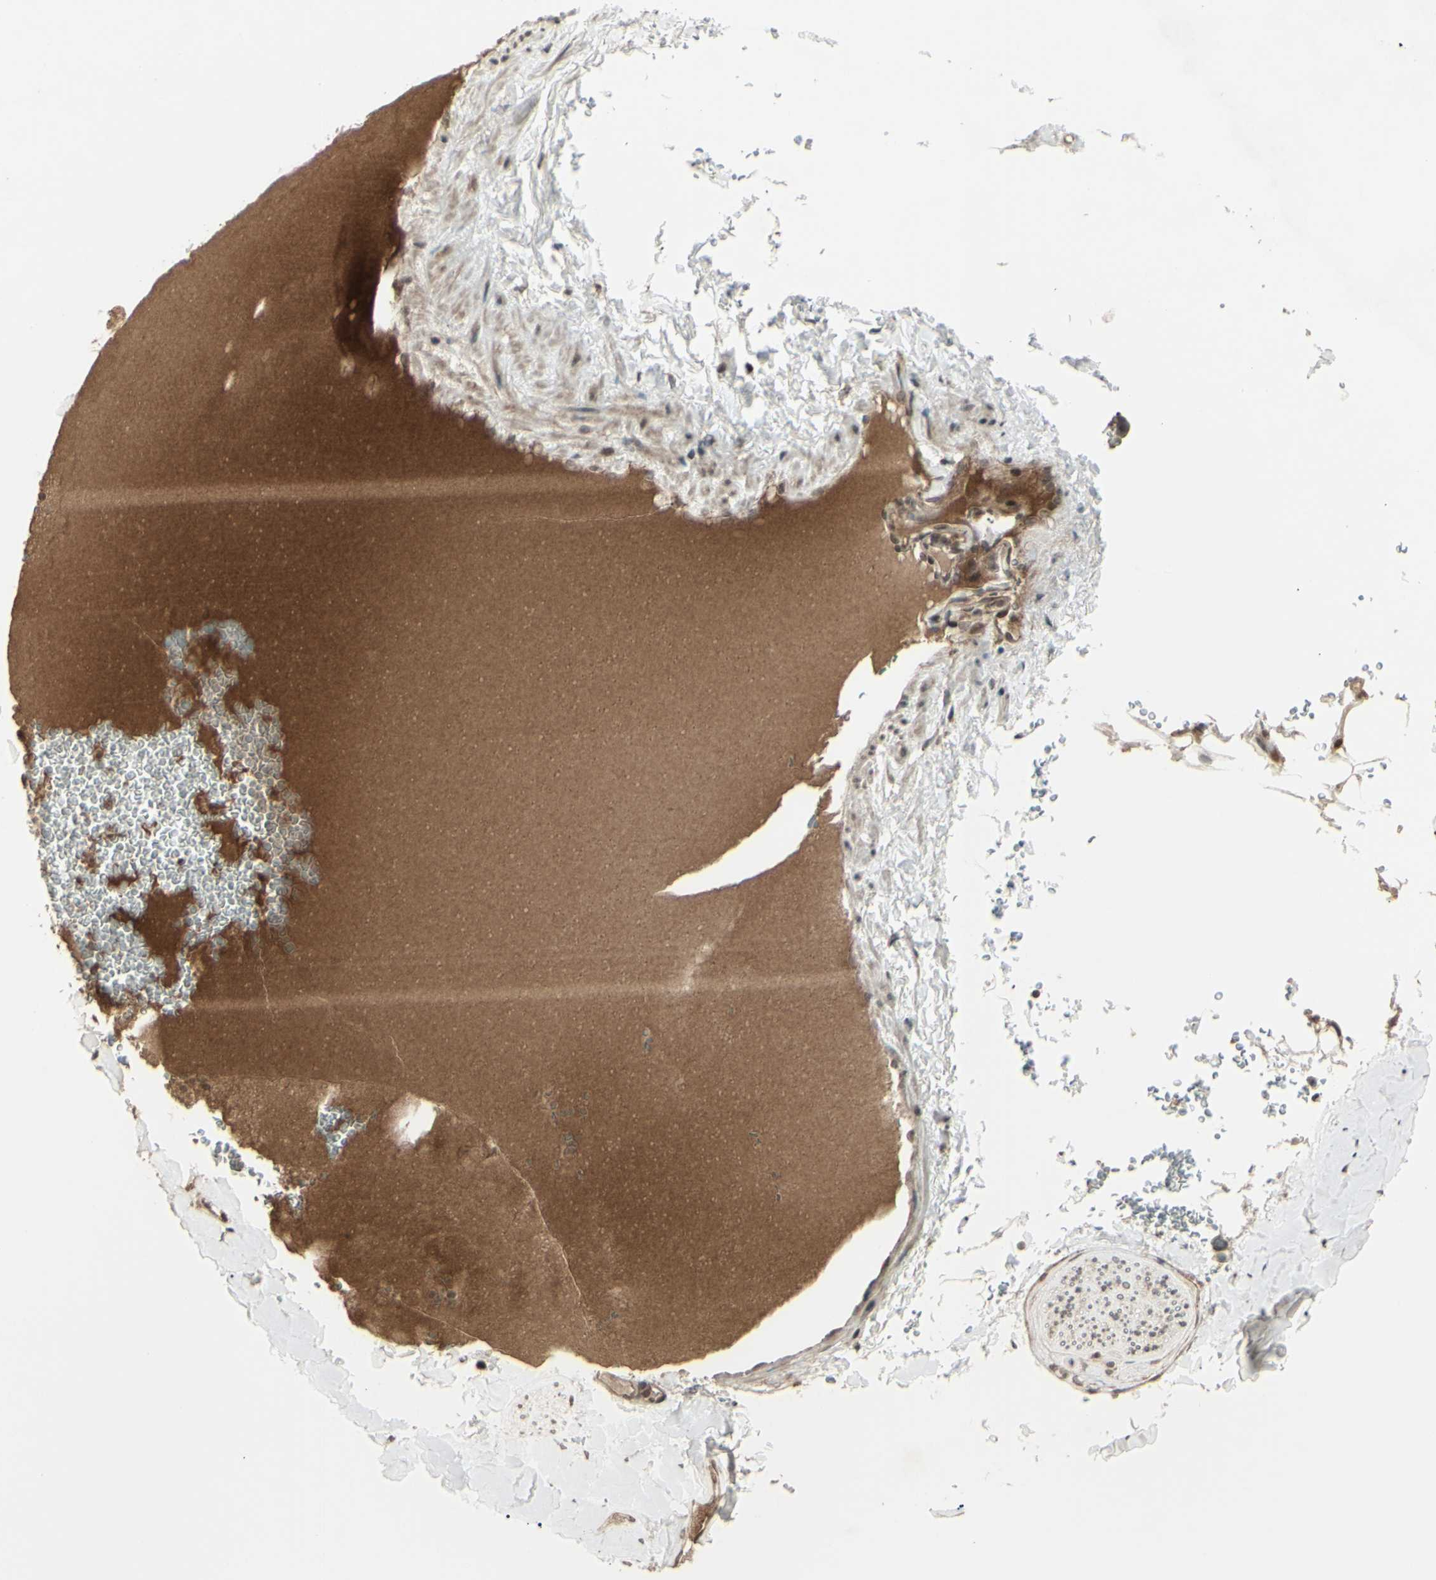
{"staining": {"intensity": "moderate", "quantity": ">75%", "location": "cytoplasmic/membranous,nuclear"}, "tissue": "adipose tissue", "cell_type": "Adipocytes", "image_type": "normal", "snomed": [{"axis": "morphology", "description": "Normal tissue, NOS"}, {"axis": "topography", "description": "Peripheral nerve tissue"}], "caption": "Benign adipose tissue reveals moderate cytoplasmic/membranous,nuclear positivity in about >75% of adipocytes, visualized by immunohistochemistry. The protein is stained brown, and the nuclei are stained in blue (DAB (3,3'-diaminobenzidine) IHC with brightfield microscopy, high magnification).", "gene": "BLNK", "patient": {"sex": "male", "age": 70}}